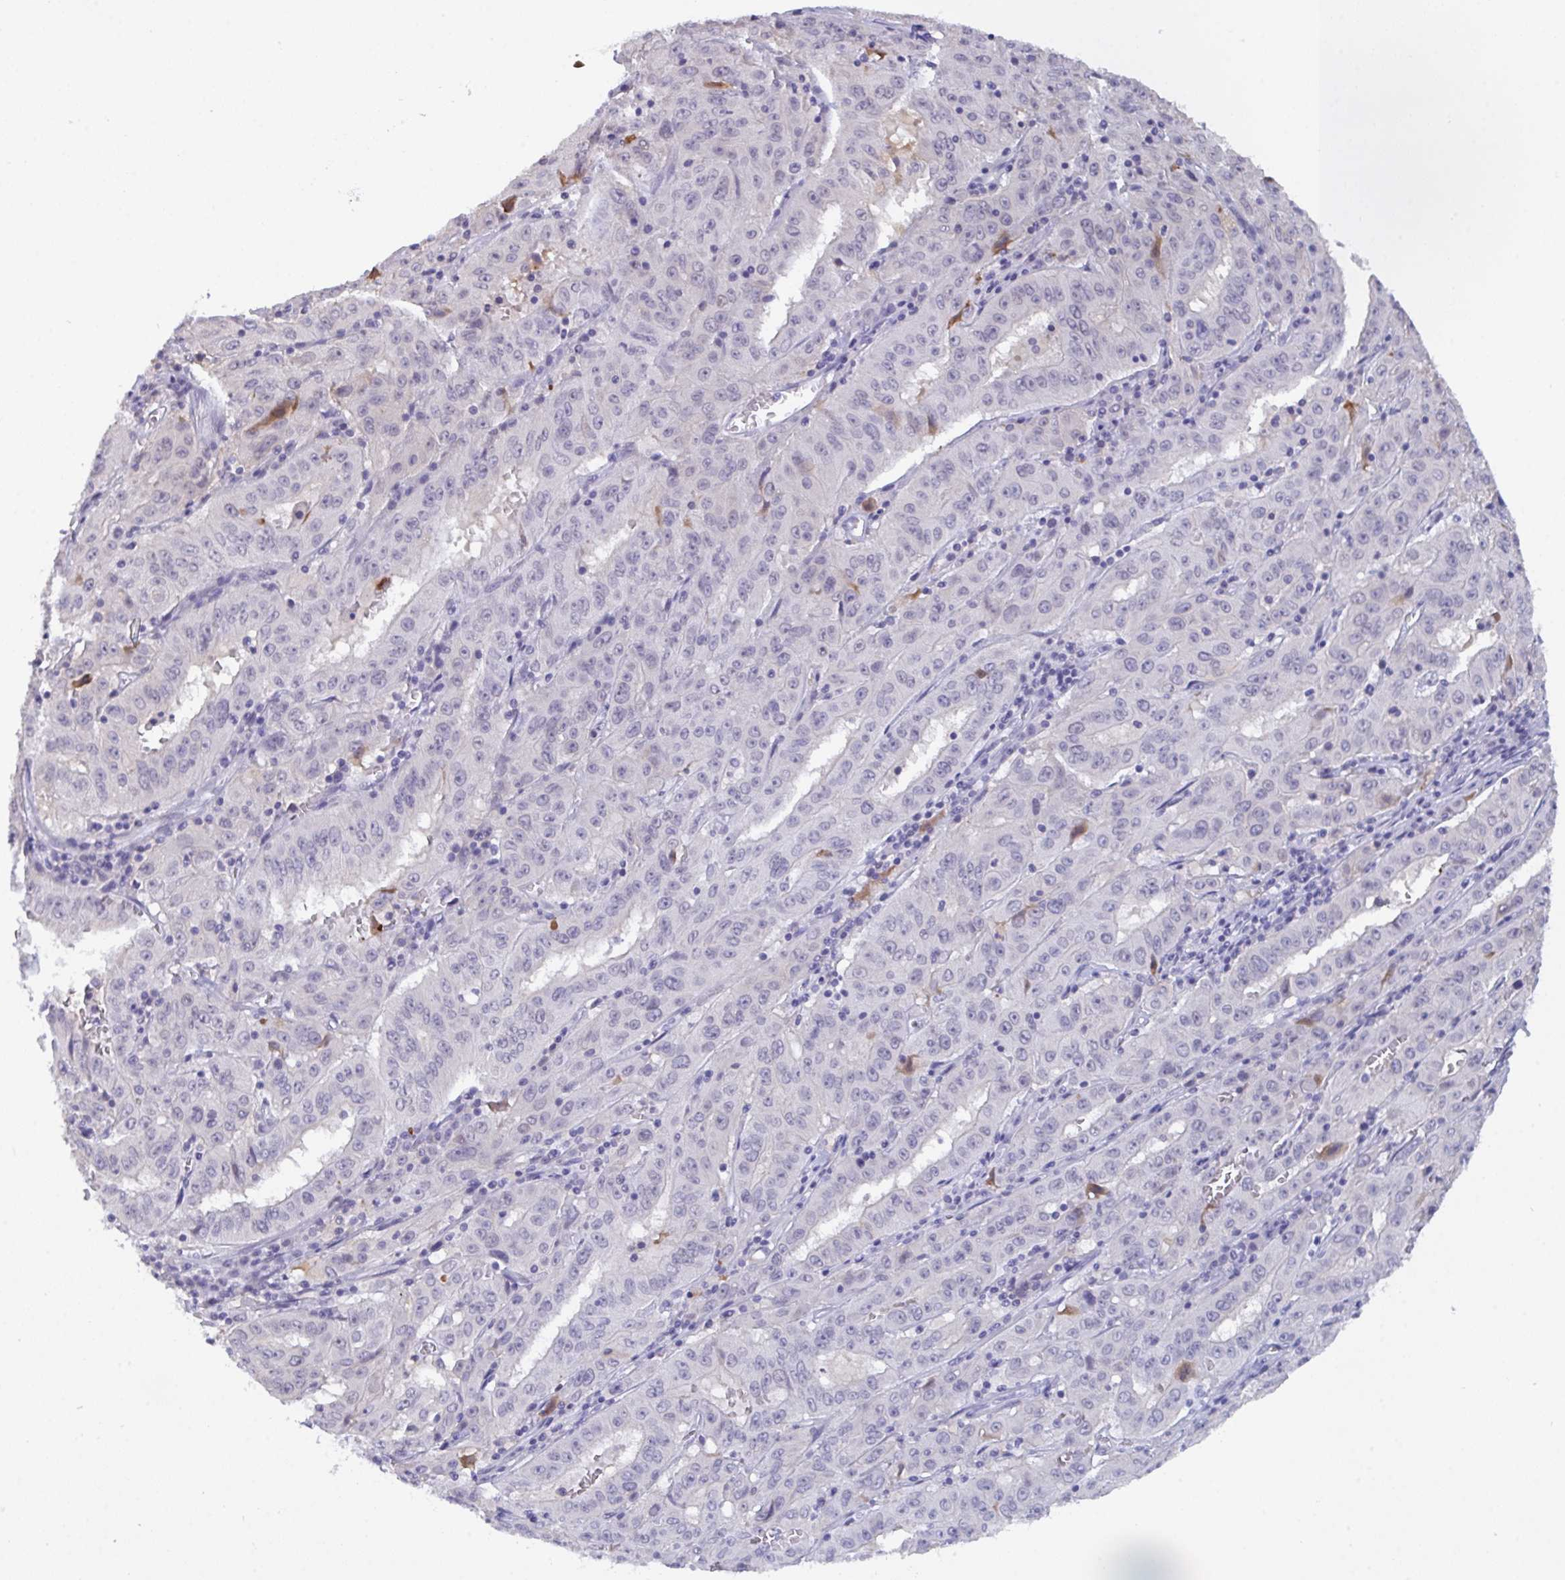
{"staining": {"intensity": "negative", "quantity": "none", "location": "none"}, "tissue": "pancreatic cancer", "cell_type": "Tumor cells", "image_type": "cancer", "snomed": [{"axis": "morphology", "description": "Adenocarcinoma, NOS"}, {"axis": "topography", "description": "Pancreas"}], "caption": "Image shows no significant protein expression in tumor cells of adenocarcinoma (pancreatic). (Immunohistochemistry (ihc), brightfield microscopy, high magnification).", "gene": "SERPINB13", "patient": {"sex": "male", "age": 63}}